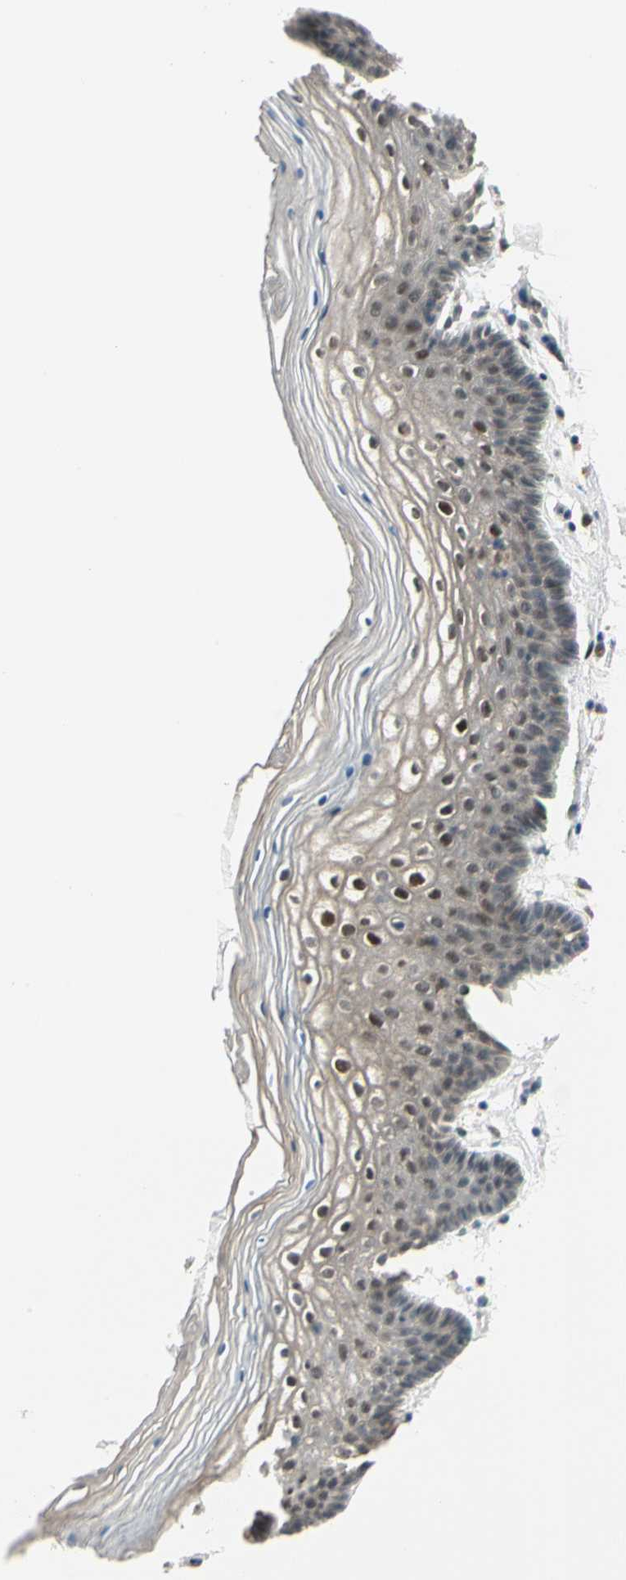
{"staining": {"intensity": "moderate", "quantity": ">75%", "location": "cytoplasmic/membranous"}, "tissue": "vagina", "cell_type": "Squamous epithelial cells", "image_type": "normal", "snomed": [{"axis": "morphology", "description": "Normal tissue, NOS"}, {"axis": "topography", "description": "Vagina"}], "caption": "A medium amount of moderate cytoplasmic/membranous expression is appreciated in approximately >75% of squamous epithelial cells in normal vagina.", "gene": "GTF3A", "patient": {"sex": "female", "age": 46}}